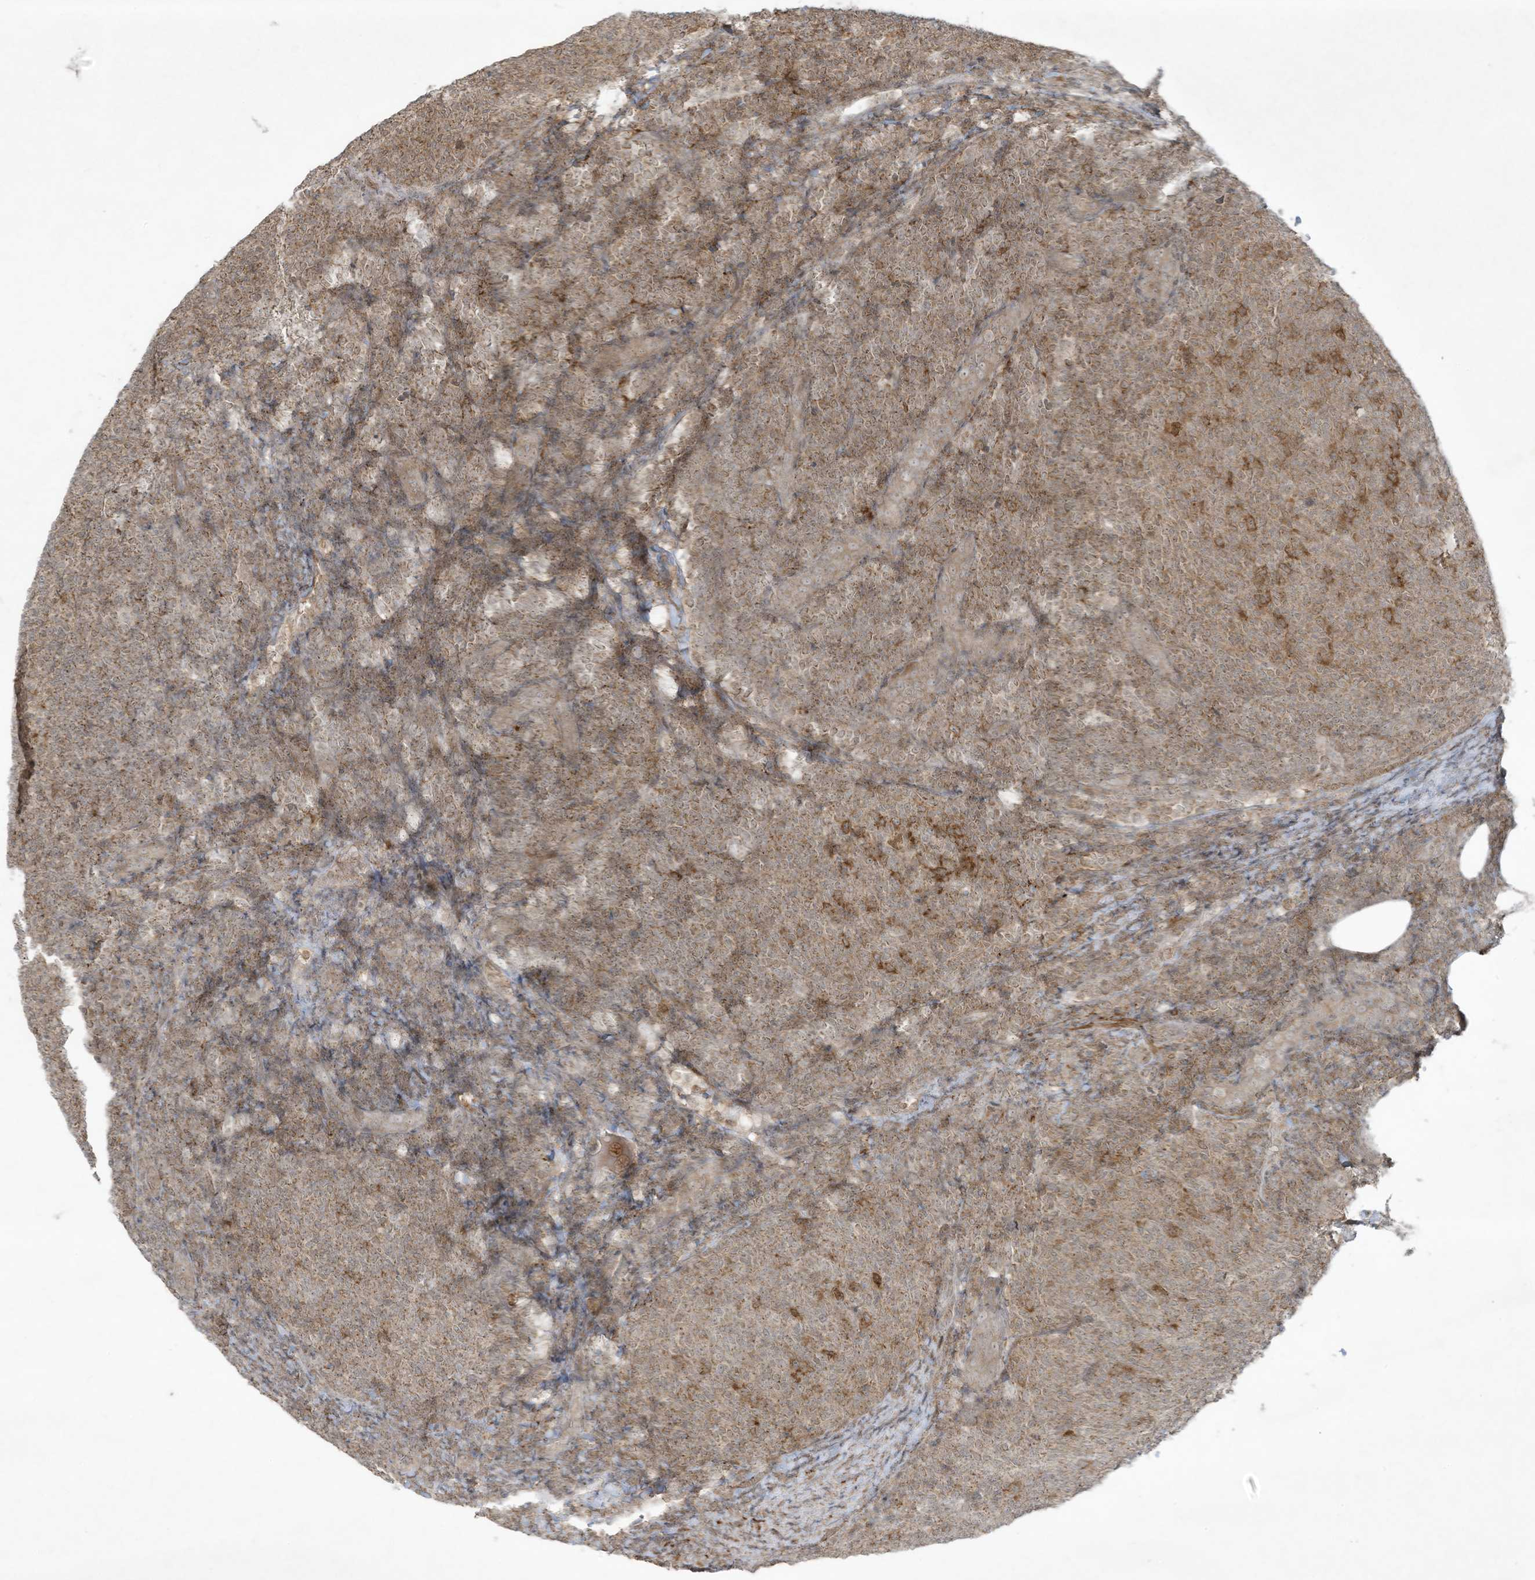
{"staining": {"intensity": "weak", "quantity": ">75%", "location": "cytoplasmic/membranous"}, "tissue": "lymphoma", "cell_type": "Tumor cells", "image_type": "cancer", "snomed": [{"axis": "morphology", "description": "Malignant lymphoma, non-Hodgkin's type, Low grade"}, {"axis": "topography", "description": "Lymph node"}], "caption": "IHC of low-grade malignant lymphoma, non-Hodgkin's type shows low levels of weak cytoplasmic/membranous expression in approximately >75% of tumor cells.", "gene": "ZNF263", "patient": {"sex": "male", "age": 66}}